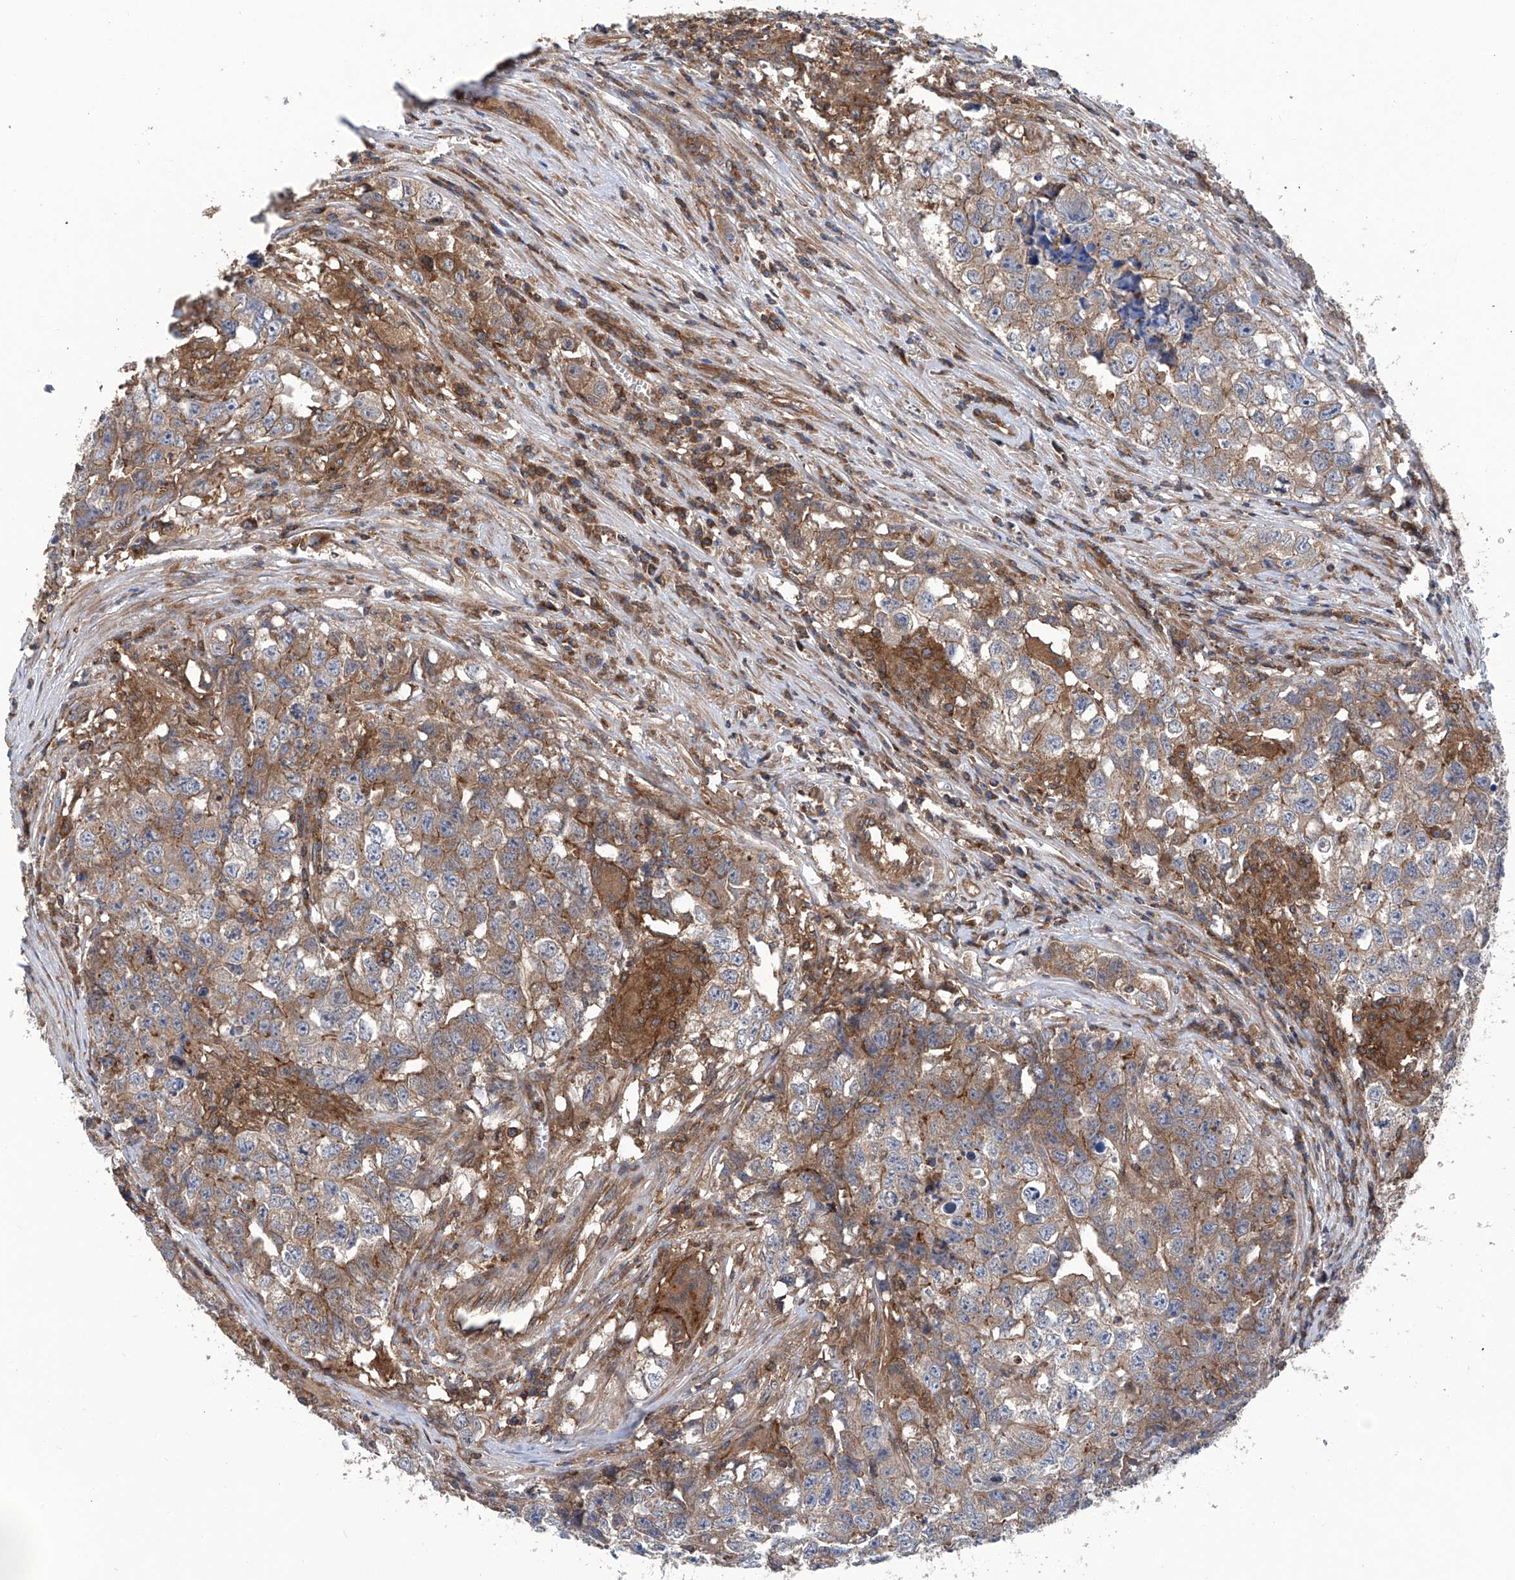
{"staining": {"intensity": "moderate", "quantity": ">75%", "location": "cytoplasmic/membranous"}, "tissue": "testis cancer", "cell_type": "Tumor cells", "image_type": "cancer", "snomed": [{"axis": "morphology", "description": "Seminoma, NOS"}, {"axis": "morphology", "description": "Carcinoma, Embryonal, NOS"}, {"axis": "topography", "description": "Testis"}], "caption": "Immunohistochemistry (IHC) staining of embryonal carcinoma (testis), which reveals medium levels of moderate cytoplasmic/membranous staining in about >75% of tumor cells indicating moderate cytoplasmic/membranous protein expression. The staining was performed using DAB (3,3'-diaminobenzidine) (brown) for protein detection and nuclei were counterstained in hematoxylin (blue).", "gene": "SMAP1", "patient": {"sex": "male", "age": 43}}